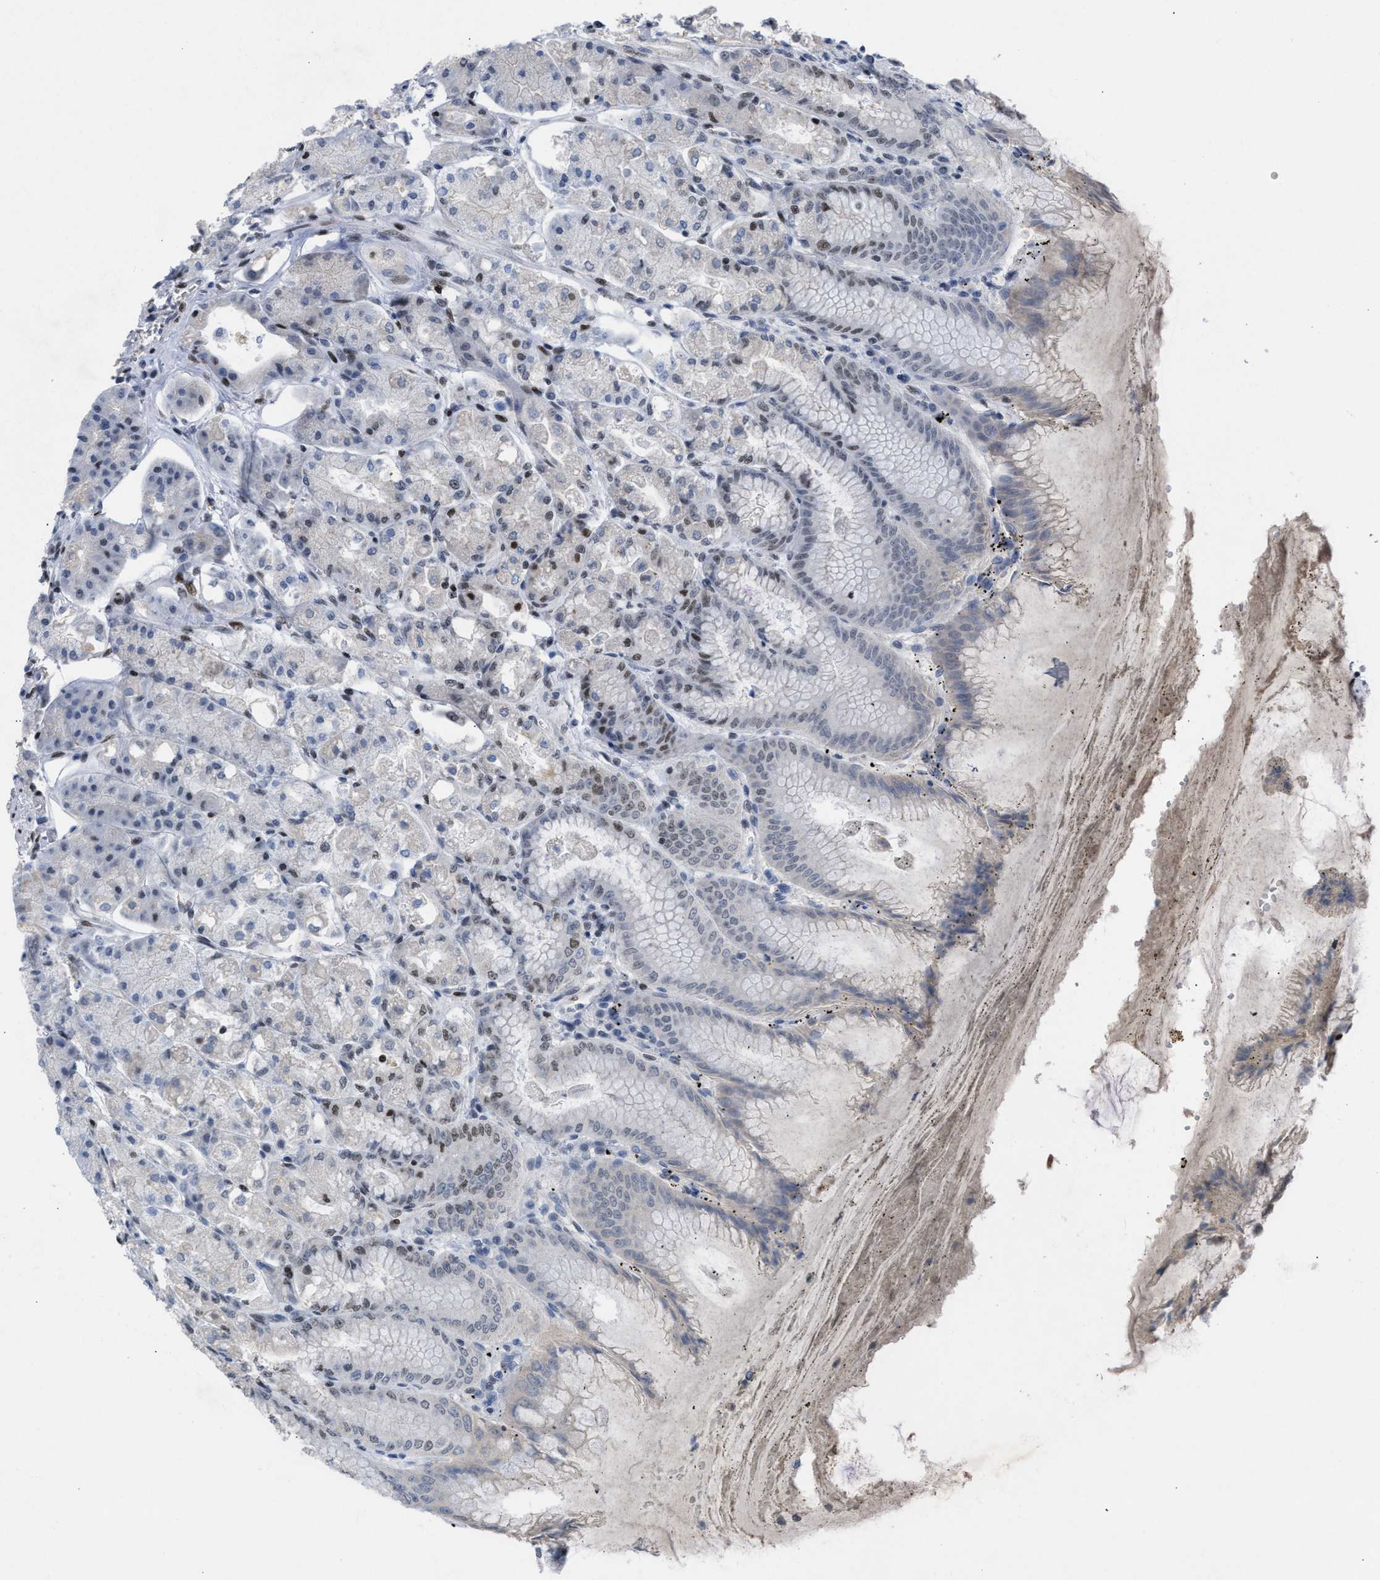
{"staining": {"intensity": "strong", "quantity": "25%-75%", "location": "nuclear"}, "tissue": "stomach", "cell_type": "Glandular cells", "image_type": "normal", "snomed": [{"axis": "morphology", "description": "Normal tissue, NOS"}, {"axis": "topography", "description": "Stomach, lower"}], "caption": "Immunohistochemistry histopathology image of benign human stomach stained for a protein (brown), which shows high levels of strong nuclear staining in approximately 25%-75% of glandular cells.", "gene": "SCAF4", "patient": {"sex": "male", "age": 71}}